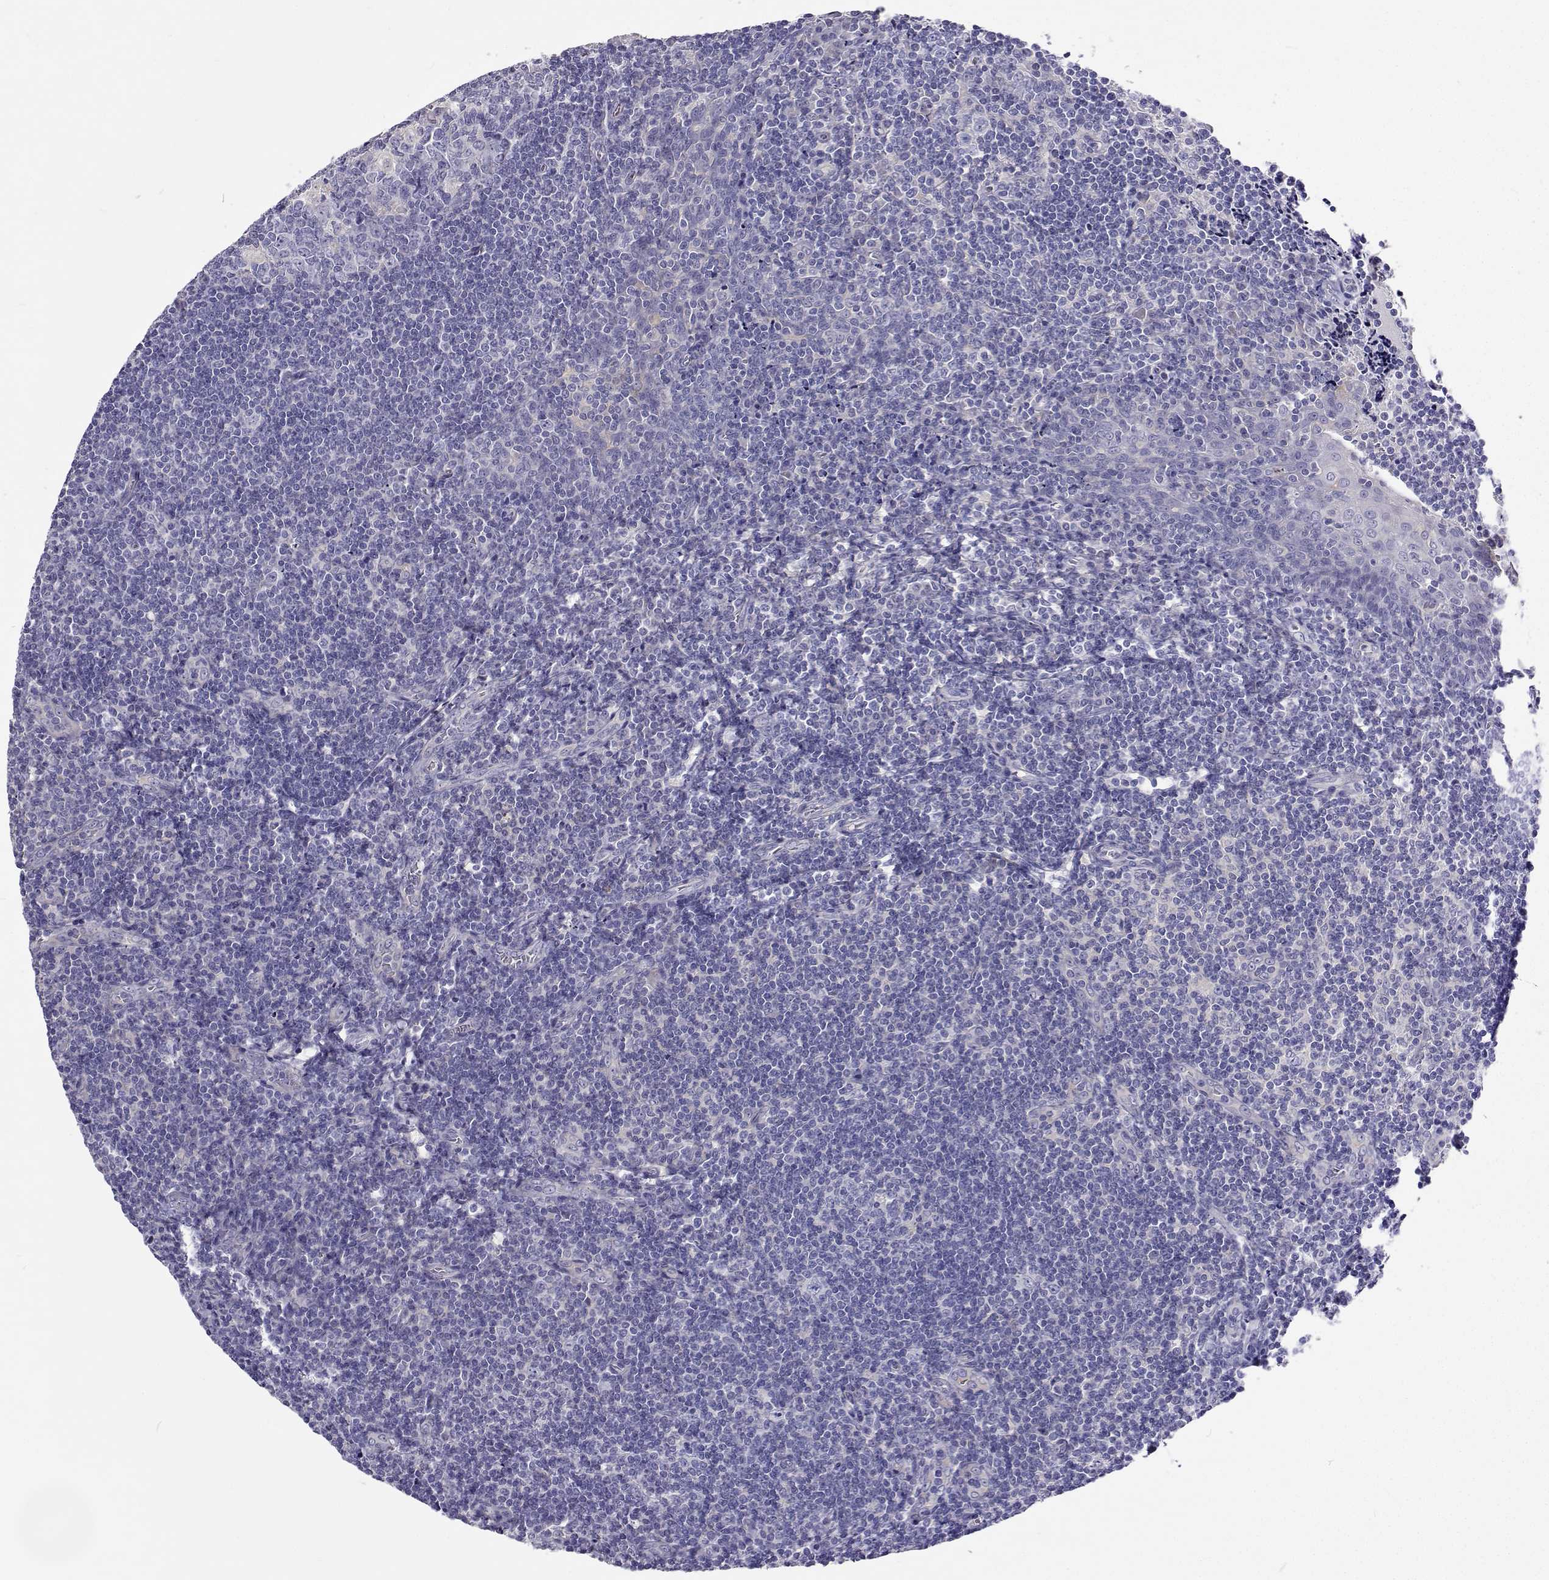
{"staining": {"intensity": "negative", "quantity": "none", "location": "none"}, "tissue": "tonsil", "cell_type": "Germinal center cells", "image_type": "normal", "snomed": [{"axis": "morphology", "description": "Normal tissue, NOS"}, {"axis": "morphology", "description": "Inflammation, NOS"}, {"axis": "topography", "description": "Tonsil"}], "caption": "A high-resolution image shows immunohistochemistry (IHC) staining of normal tonsil, which demonstrates no significant positivity in germinal center cells.", "gene": "LHFPL7", "patient": {"sex": "female", "age": 31}}